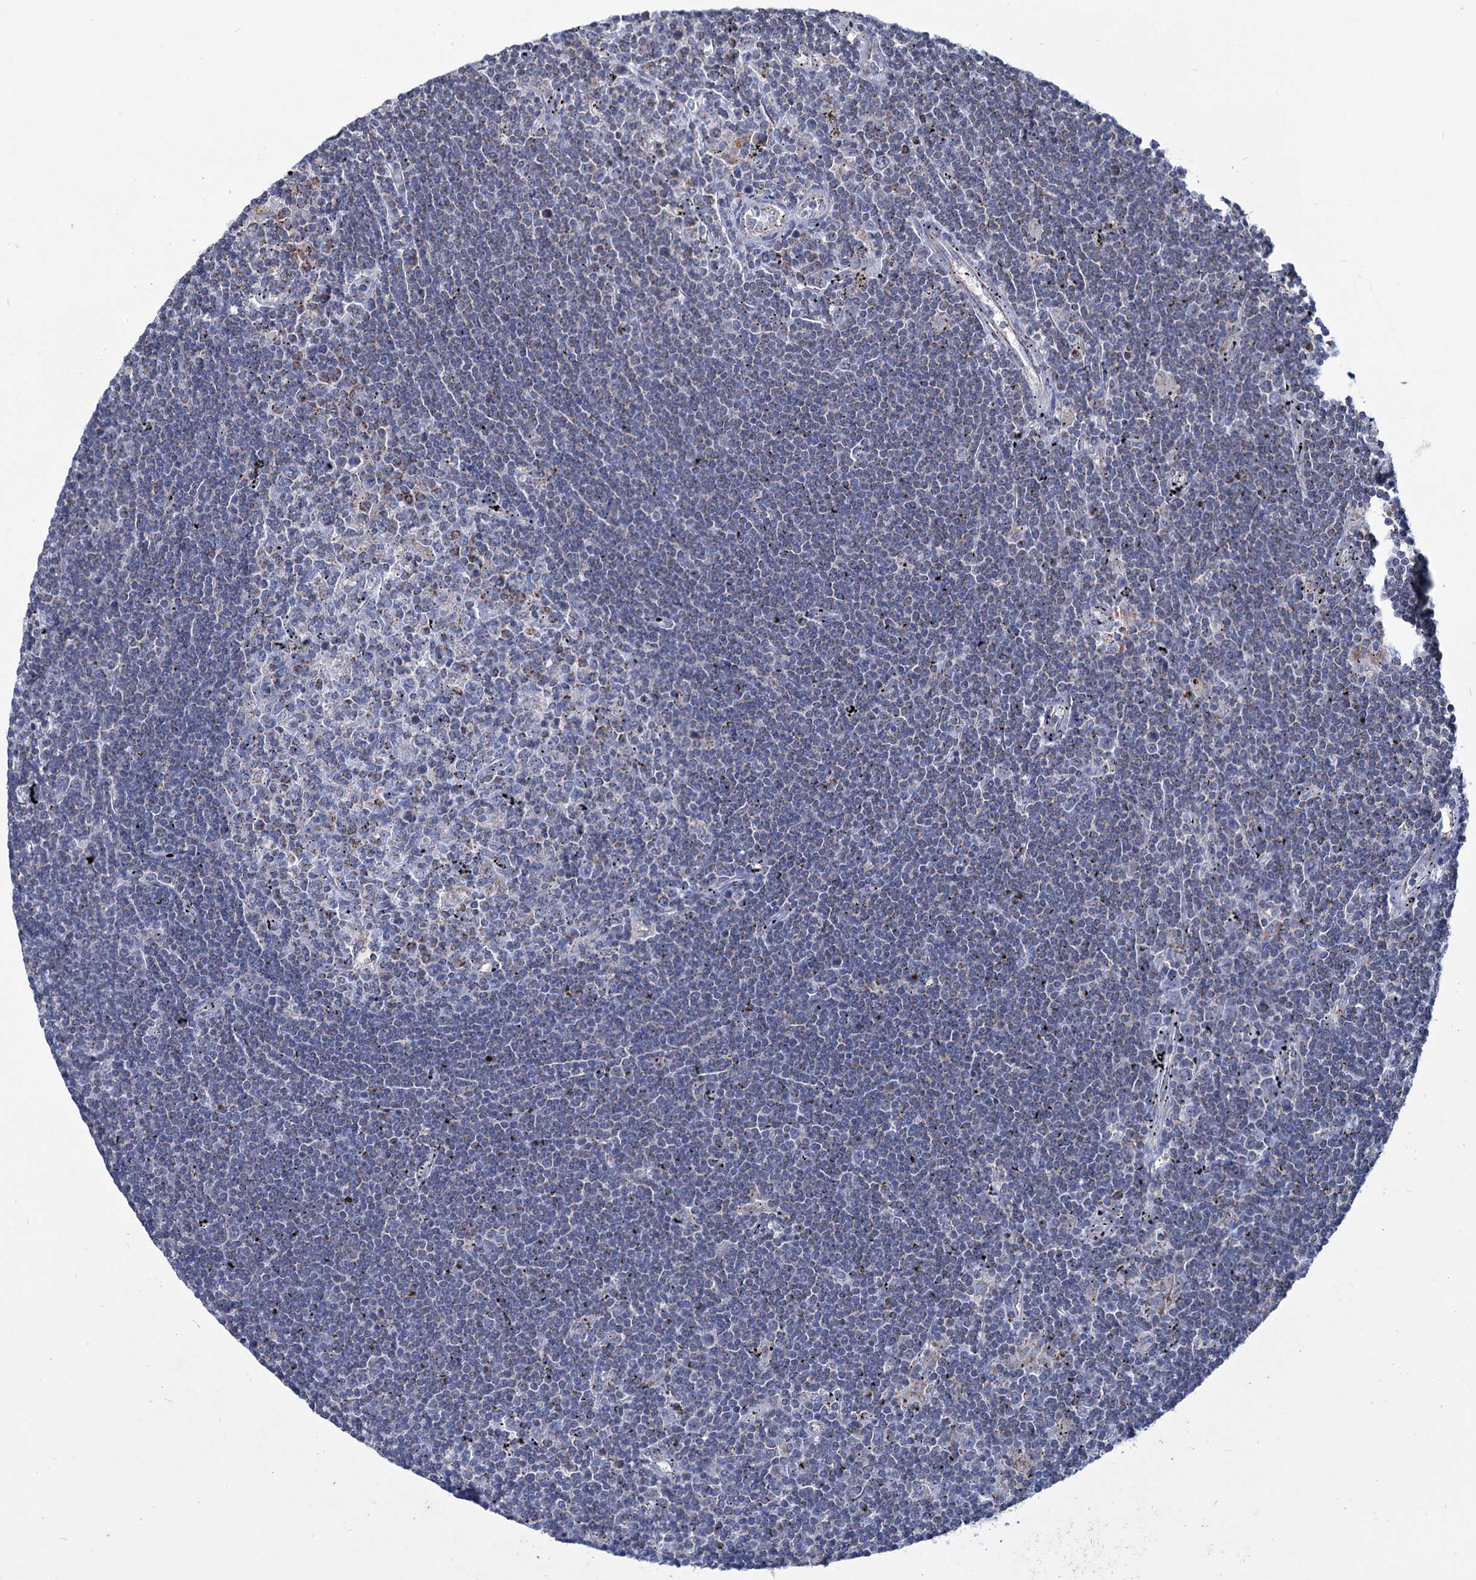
{"staining": {"intensity": "negative", "quantity": "none", "location": "none"}, "tissue": "lymphoma", "cell_type": "Tumor cells", "image_type": "cancer", "snomed": [{"axis": "morphology", "description": "Malignant lymphoma, non-Hodgkin's type, Low grade"}, {"axis": "topography", "description": "Spleen"}], "caption": "An IHC photomicrograph of lymphoma is shown. There is no staining in tumor cells of lymphoma.", "gene": "NDUFC2", "patient": {"sex": "male", "age": 76}}